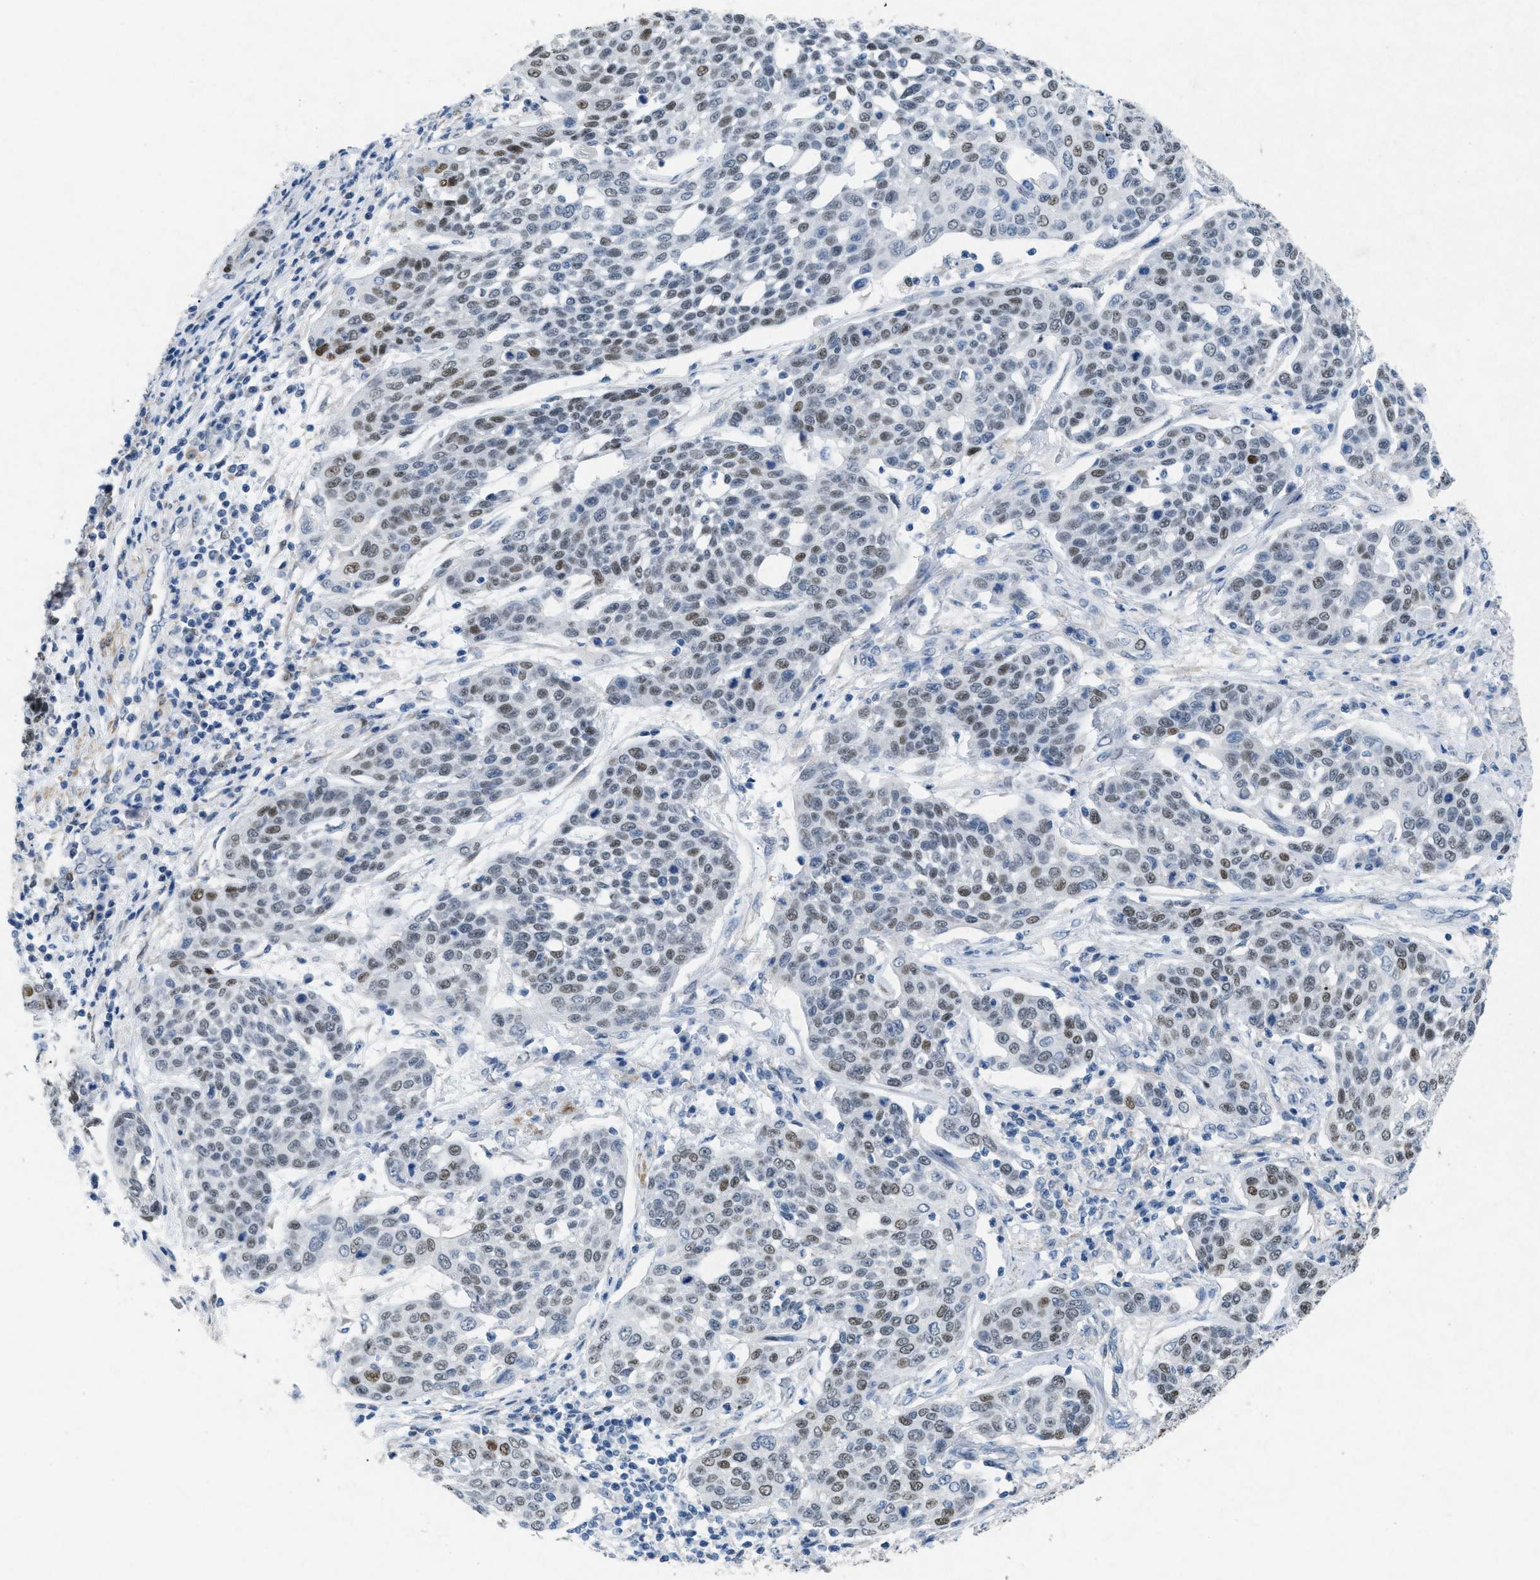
{"staining": {"intensity": "moderate", "quantity": "25%-75%", "location": "nuclear"}, "tissue": "cervical cancer", "cell_type": "Tumor cells", "image_type": "cancer", "snomed": [{"axis": "morphology", "description": "Squamous cell carcinoma, NOS"}, {"axis": "topography", "description": "Cervix"}], "caption": "IHC (DAB (3,3'-diaminobenzidine)) staining of cervical cancer demonstrates moderate nuclear protein staining in approximately 25%-75% of tumor cells.", "gene": "TASOR", "patient": {"sex": "female", "age": 34}}